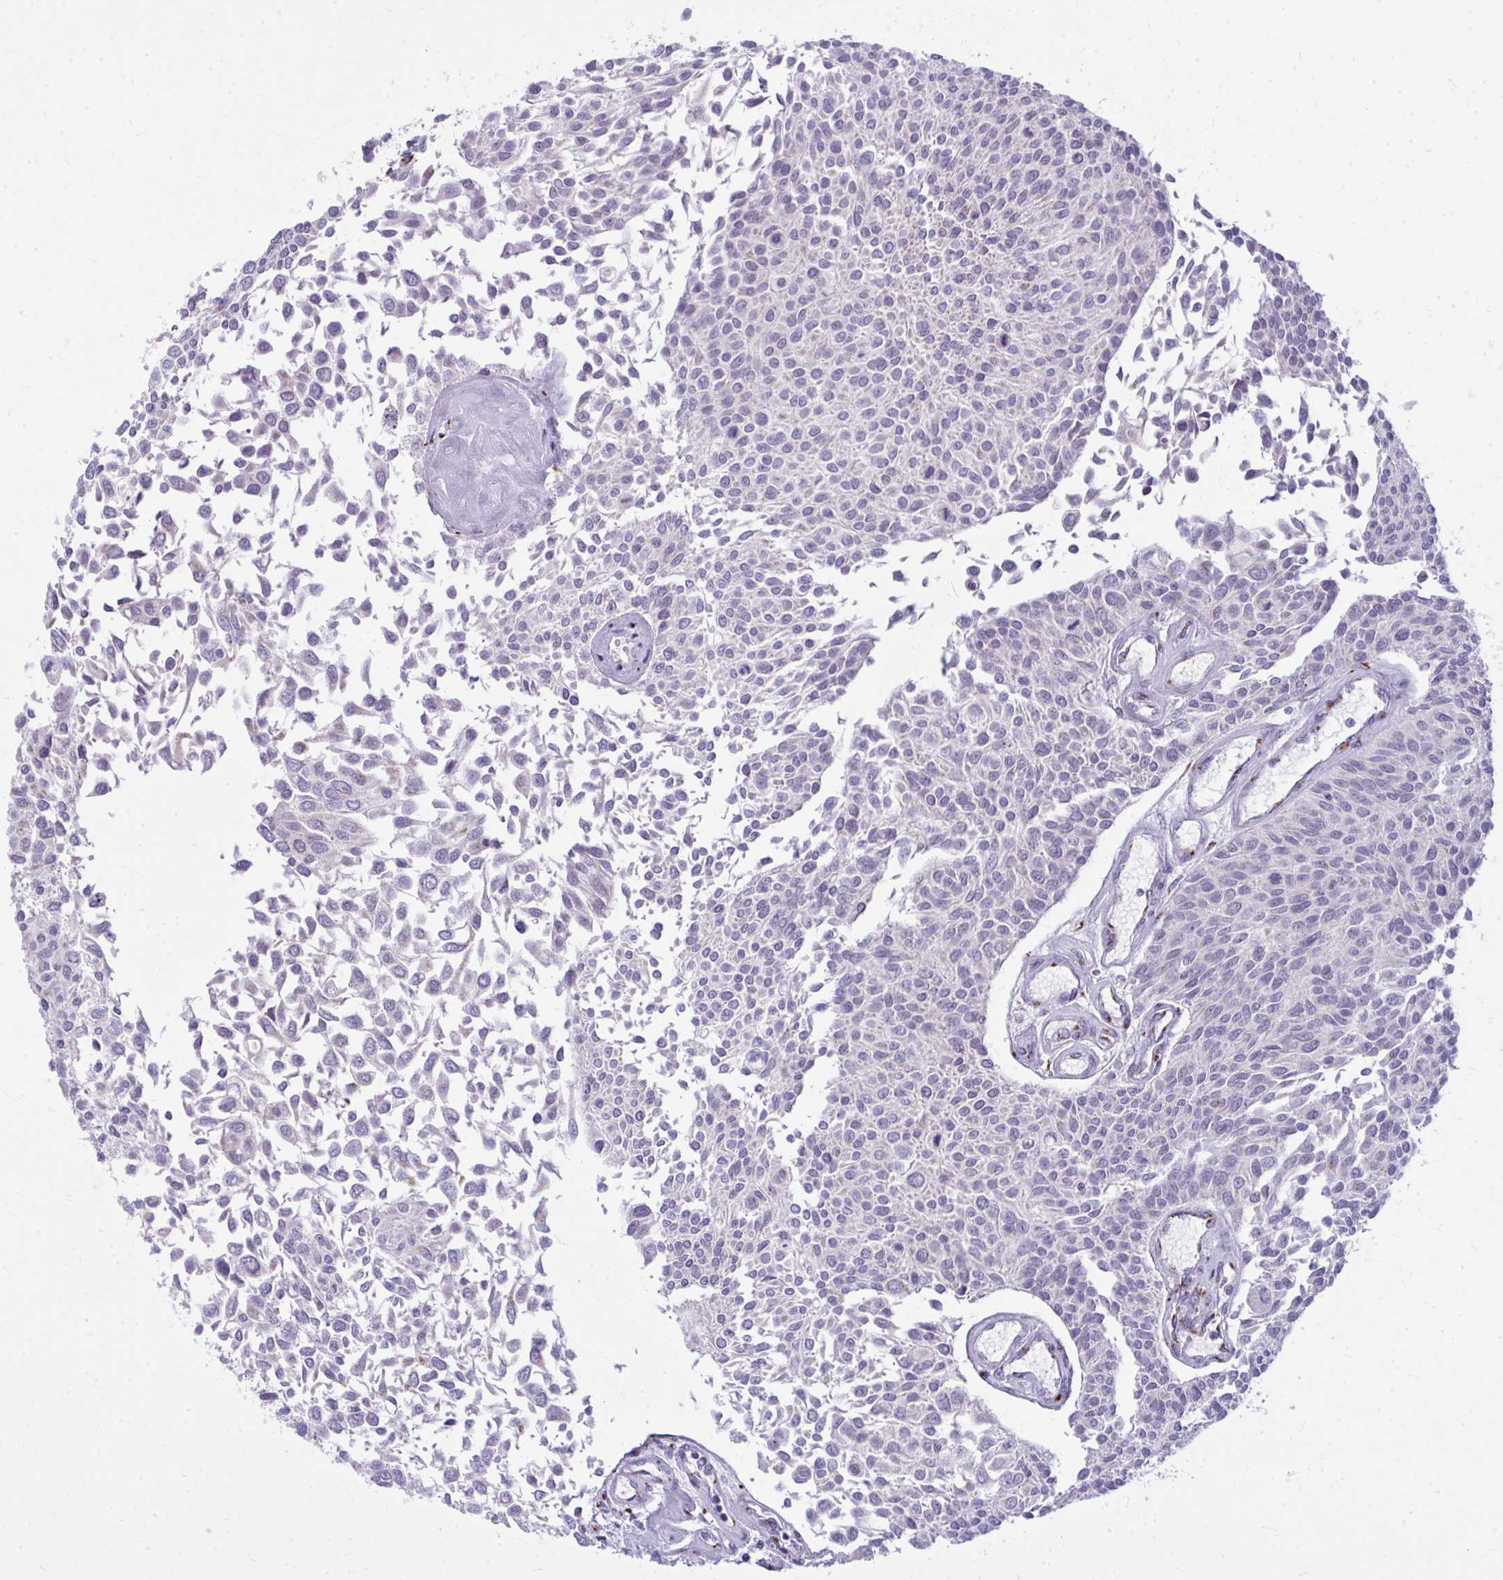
{"staining": {"intensity": "negative", "quantity": "none", "location": "none"}, "tissue": "urothelial cancer", "cell_type": "Tumor cells", "image_type": "cancer", "snomed": [{"axis": "morphology", "description": "Urothelial carcinoma, NOS"}, {"axis": "topography", "description": "Urinary bladder"}], "caption": "Tumor cells show no significant positivity in urothelial cancer. (DAB (3,3'-diaminobenzidine) immunohistochemistry (IHC) with hematoxylin counter stain).", "gene": "DTX4", "patient": {"sex": "male", "age": 55}}